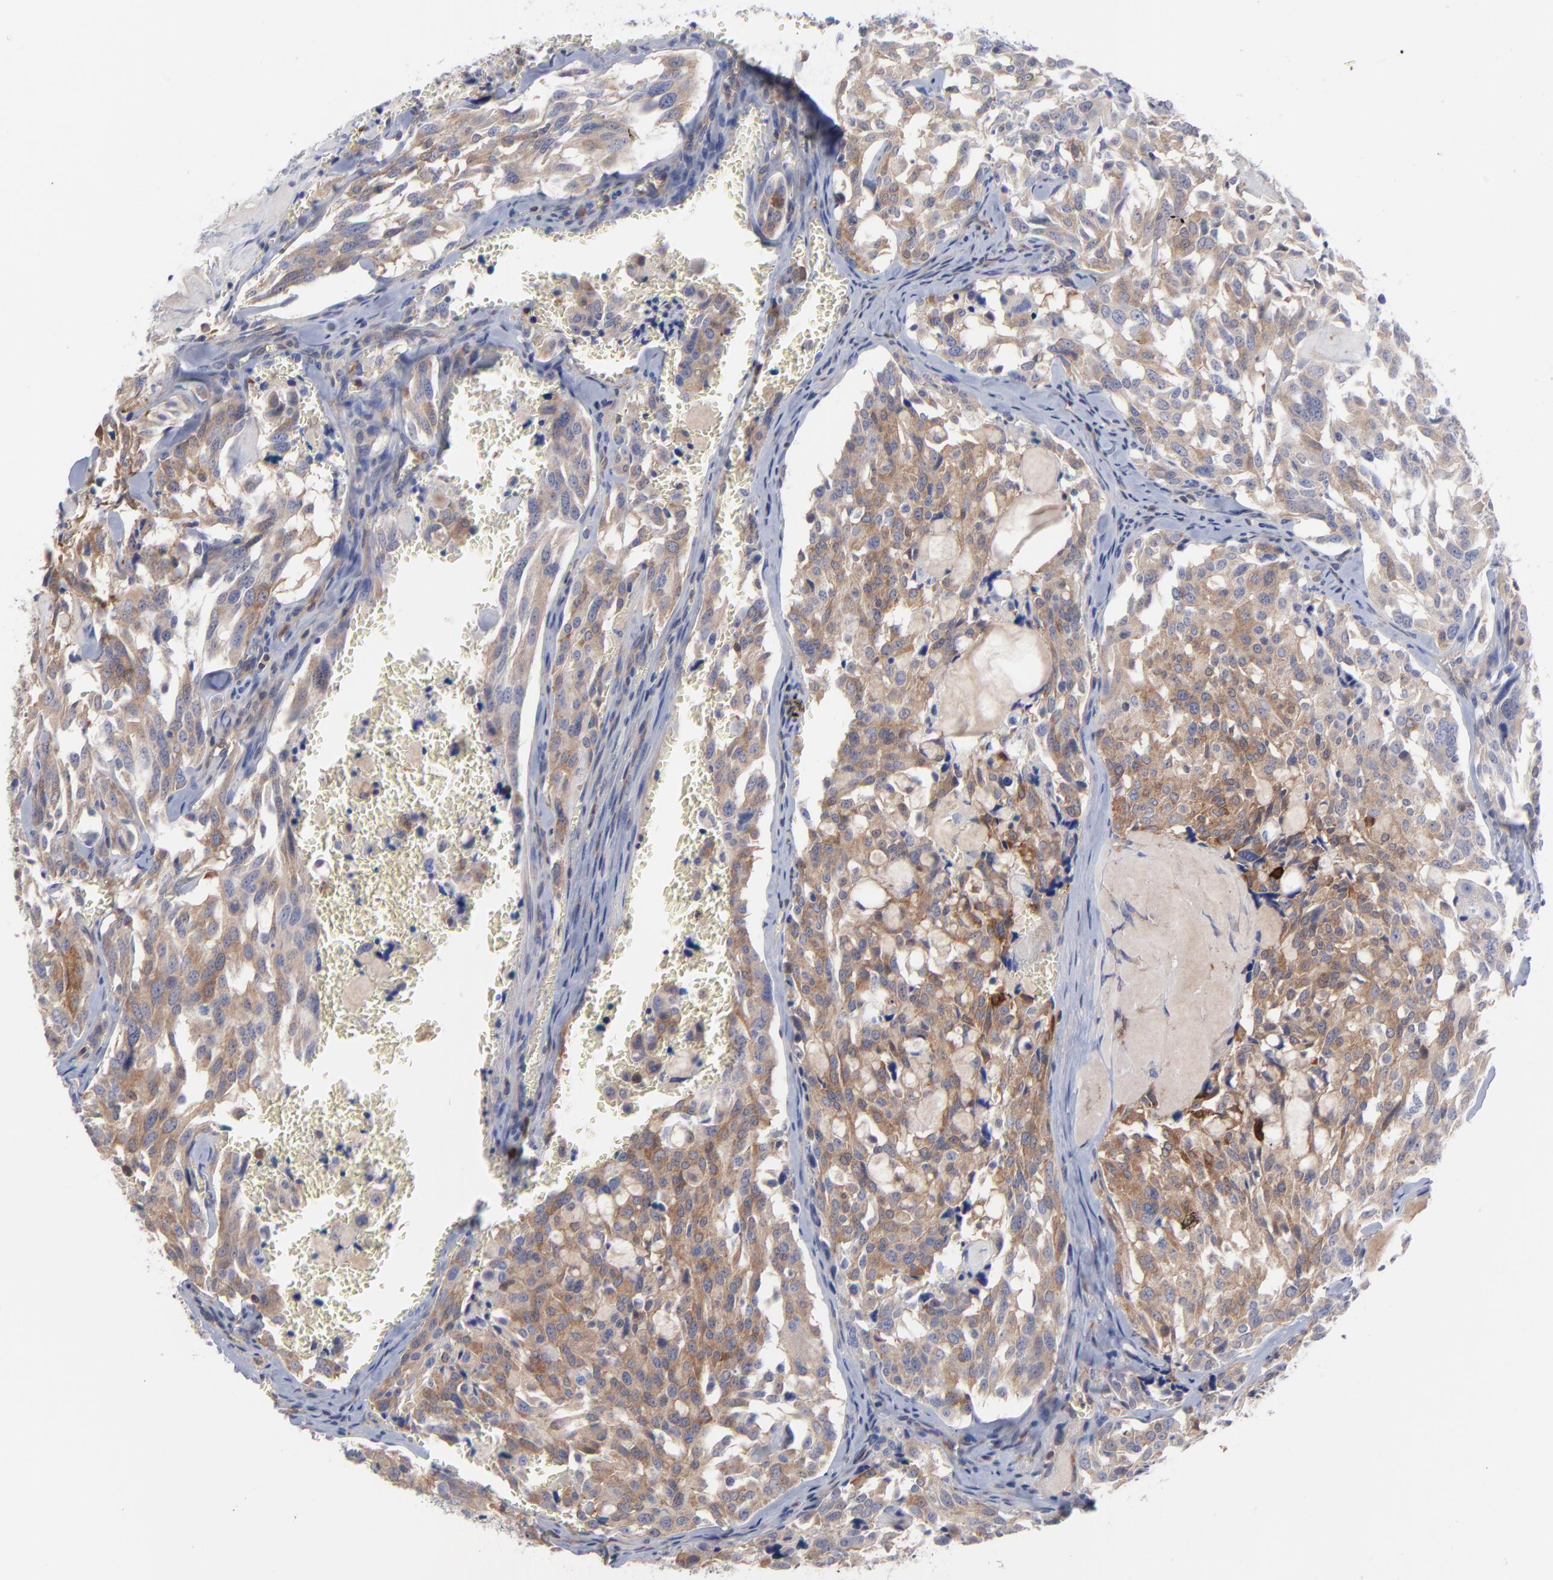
{"staining": {"intensity": "weak", "quantity": ">75%", "location": "cytoplasmic/membranous"}, "tissue": "thyroid cancer", "cell_type": "Tumor cells", "image_type": "cancer", "snomed": [{"axis": "morphology", "description": "Carcinoma, NOS"}, {"axis": "morphology", "description": "Carcinoid, malignant, NOS"}, {"axis": "topography", "description": "Thyroid gland"}], "caption": "Thyroid cancer (carcinoma) was stained to show a protein in brown. There is low levels of weak cytoplasmic/membranous positivity in approximately >75% of tumor cells.", "gene": "NFKBIA", "patient": {"sex": "male", "age": 33}}